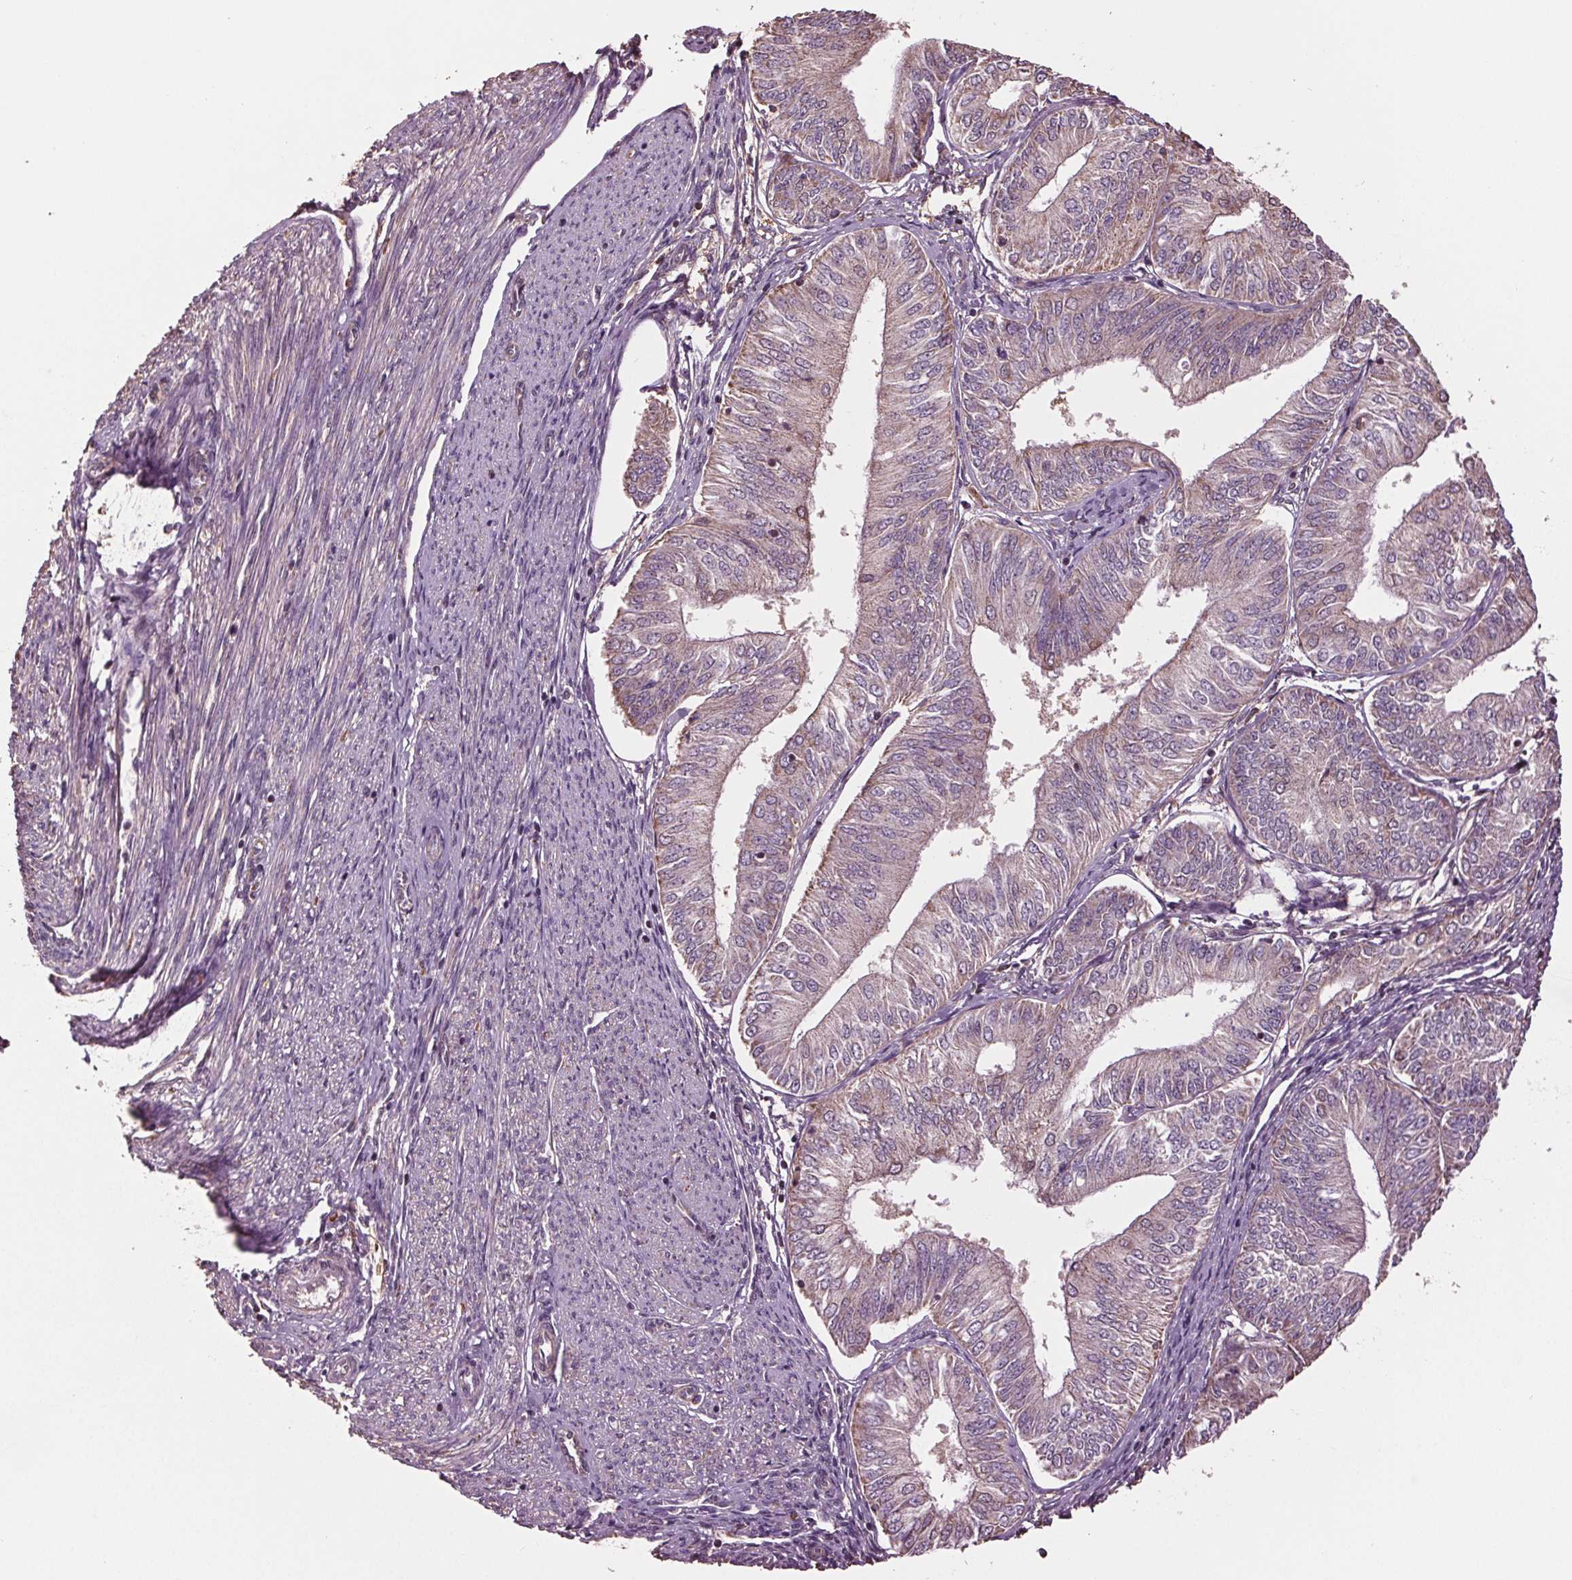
{"staining": {"intensity": "weak", "quantity": "<25%", "location": "cytoplasmic/membranous"}, "tissue": "endometrial cancer", "cell_type": "Tumor cells", "image_type": "cancer", "snomed": [{"axis": "morphology", "description": "Adenocarcinoma, NOS"}, {"axis": "topography", "description": "Endometrium"}], "caption": "Human adenocarcinoma (endometrial) stained for a protein using immunohistochemistry shows no expression in tumor cells.", "gene": "RNPEP", "patient": {"sex": "female", "age": 58}}